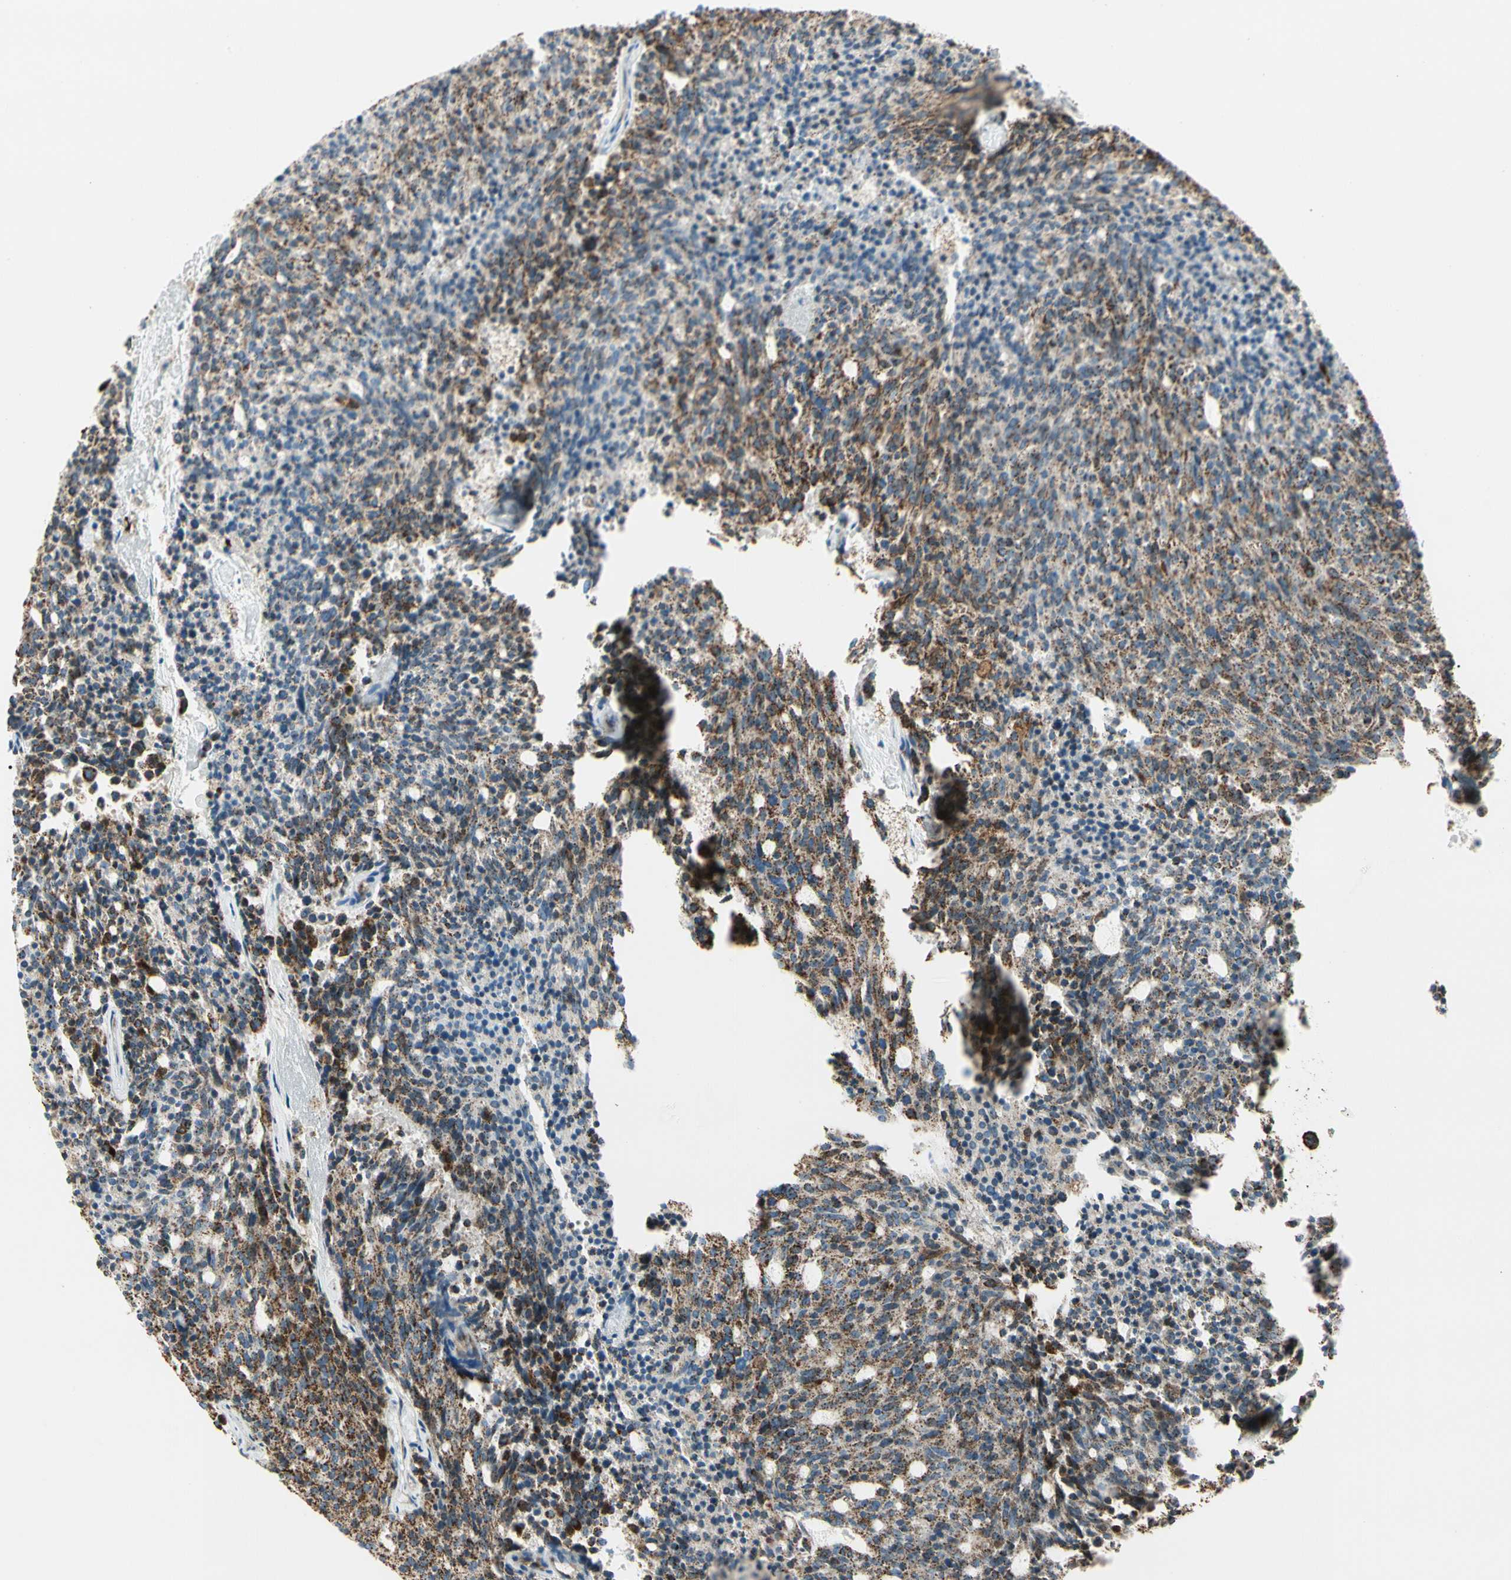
{"staining": {"intensity": "moderate", "quantity": ">75%", "location": "cytoplasmic/membranous"}, "tissue": "carcinoid", "cell_type": "Tumor cells", "image_type": "cancer", "snomed": [{"axis": "morphology", "description": "Carcinoid, malignant, NOS"}, {"axis": "topography", "description": "Pancreas"}], "caption": "An image of human carcinoid stained for a protein exhibits moderate cytoplasmic/membranous brown staining in tumor cells.", "gene": "ME2", "patient": {"sex": "female", "age": 54}}